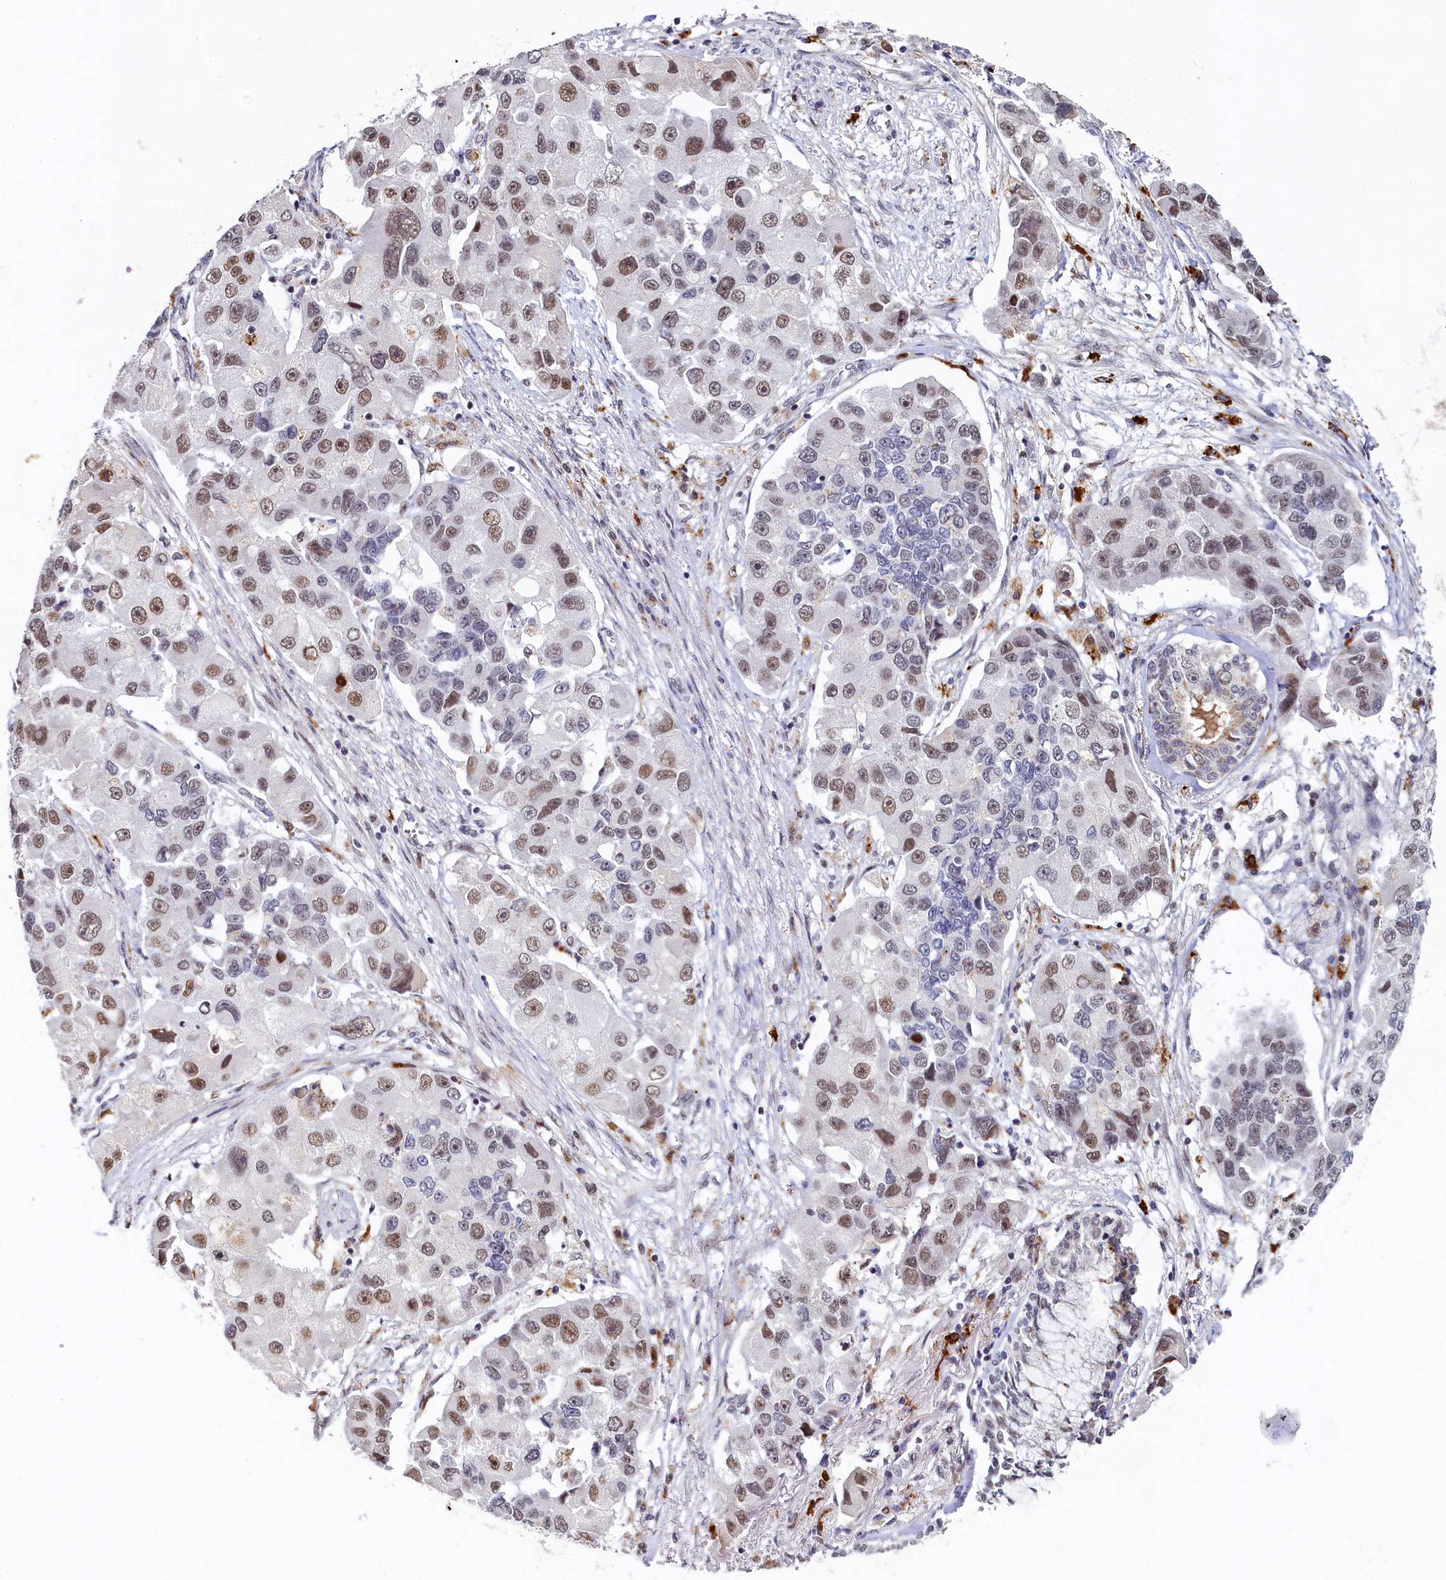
{"staining": {"intensity": "moderate", "quantity": "25%-75%", "location": "nuclear"}, "tissue": "lung cancer", "cell_type": "Tumor cells", "image_type": "cancer", "snomed": [{"axis": "morphology", "description": "Adenocarcinoma, NOS"}, {"axis": "topography", "description": "Lung"}], "caption": "Moderate nuclear expression is identified in about 25%-75% of tumor cells in lung cancer.", "gene": "INTS14", "patient": {"sex": "female", "age": 54}}